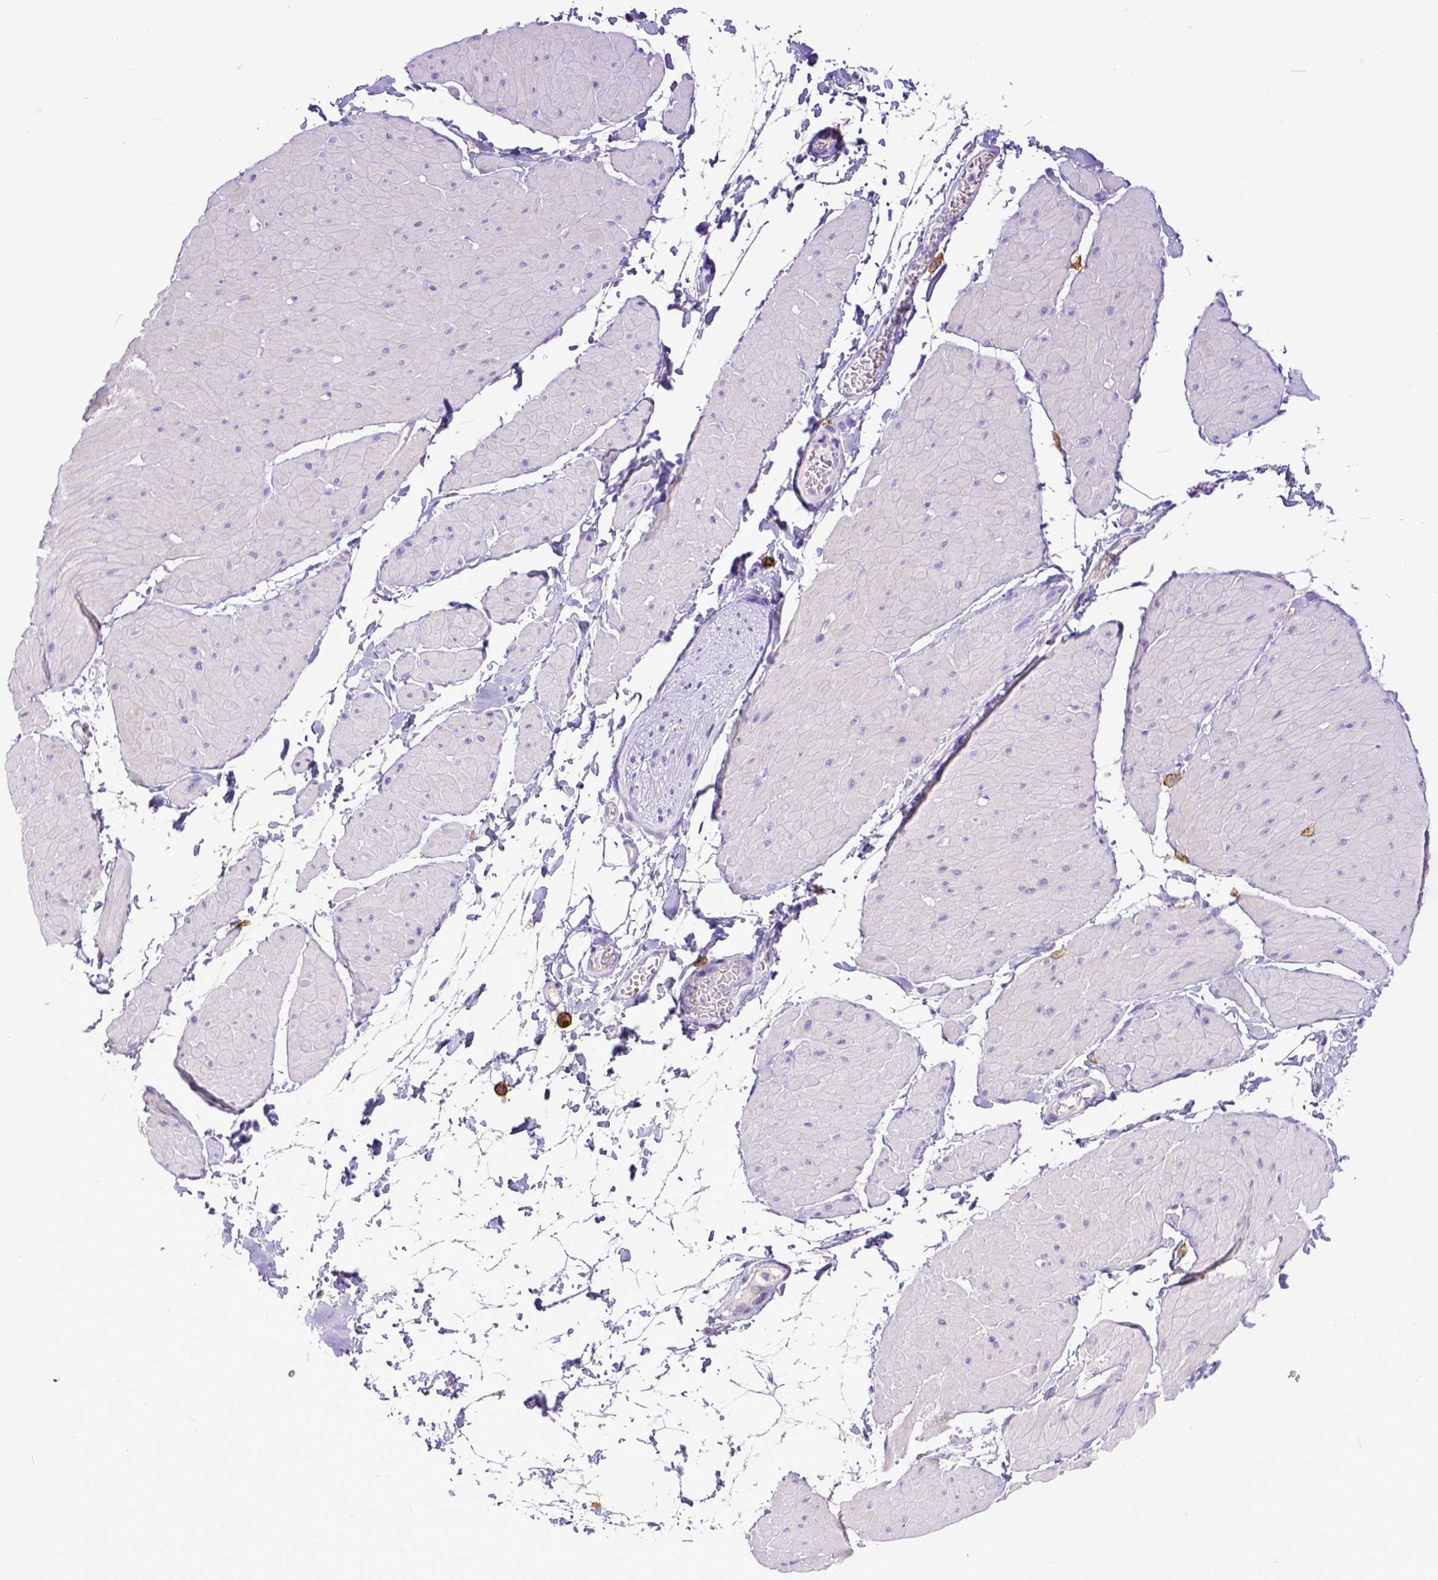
{"staining": {"intensity": "negative", "quantity": "none", "location": "none"}, "tissue": "adipose tissue", "cell_type": "Adipocytes", "image_type": "normal", "snomed": [{"axis": "morphology", "description": "Normal tissue, NOS"}, {"axis": "topography", "description": "Smooth muscle"}, {"axis": "topography", "description": "Peripheral nerve tissue"}], "caption": "Immunohistochemistry image of normal adipose tissue: human adipose tissue stained with DAB (3,3'-diaminobenzidine) reveals no significant protein positivity in adipocytes. Nuclei are stained in blue.", "gene": "KIT", "patient": {"sex": "male", "age": 58}}